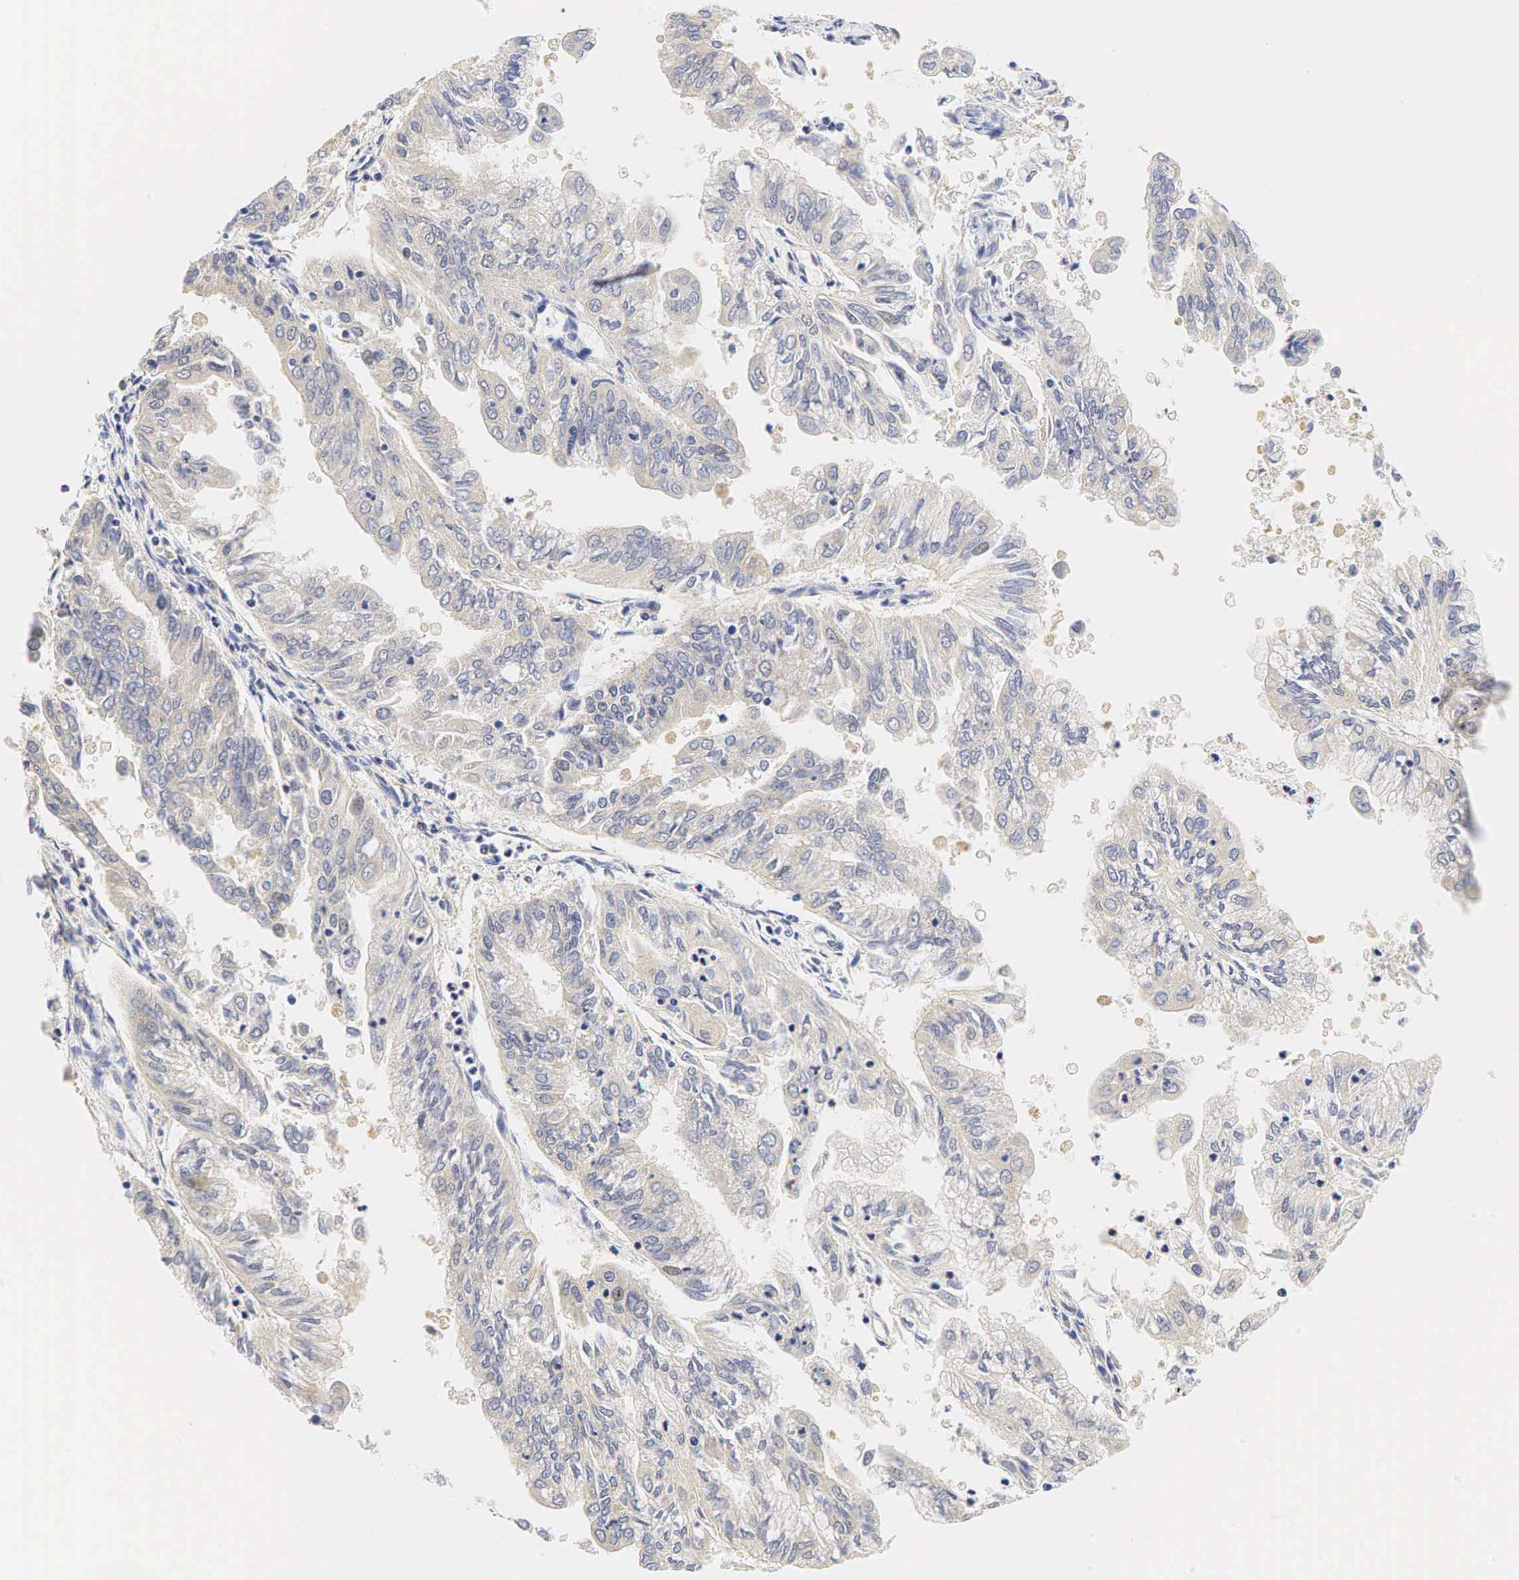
{"staining": {"intensity": "negative", "quantity": "none", "location": "none"}, "tissue": "endometrial cancer", "cell_type": "Tumor cells", "image_type": "cancer", "snomed": [{"axis": "morphology", "description": "Adenocarcinoma, NOS"}, {"axis": "topography", "description": "Endometrium"}], "caption": "Protein analysis of endometrial adenocarcinoma exhibits no significant positivity in tumor cells.", "gene": "CCND1", "patient": {"sex": "female", "age": 79}}